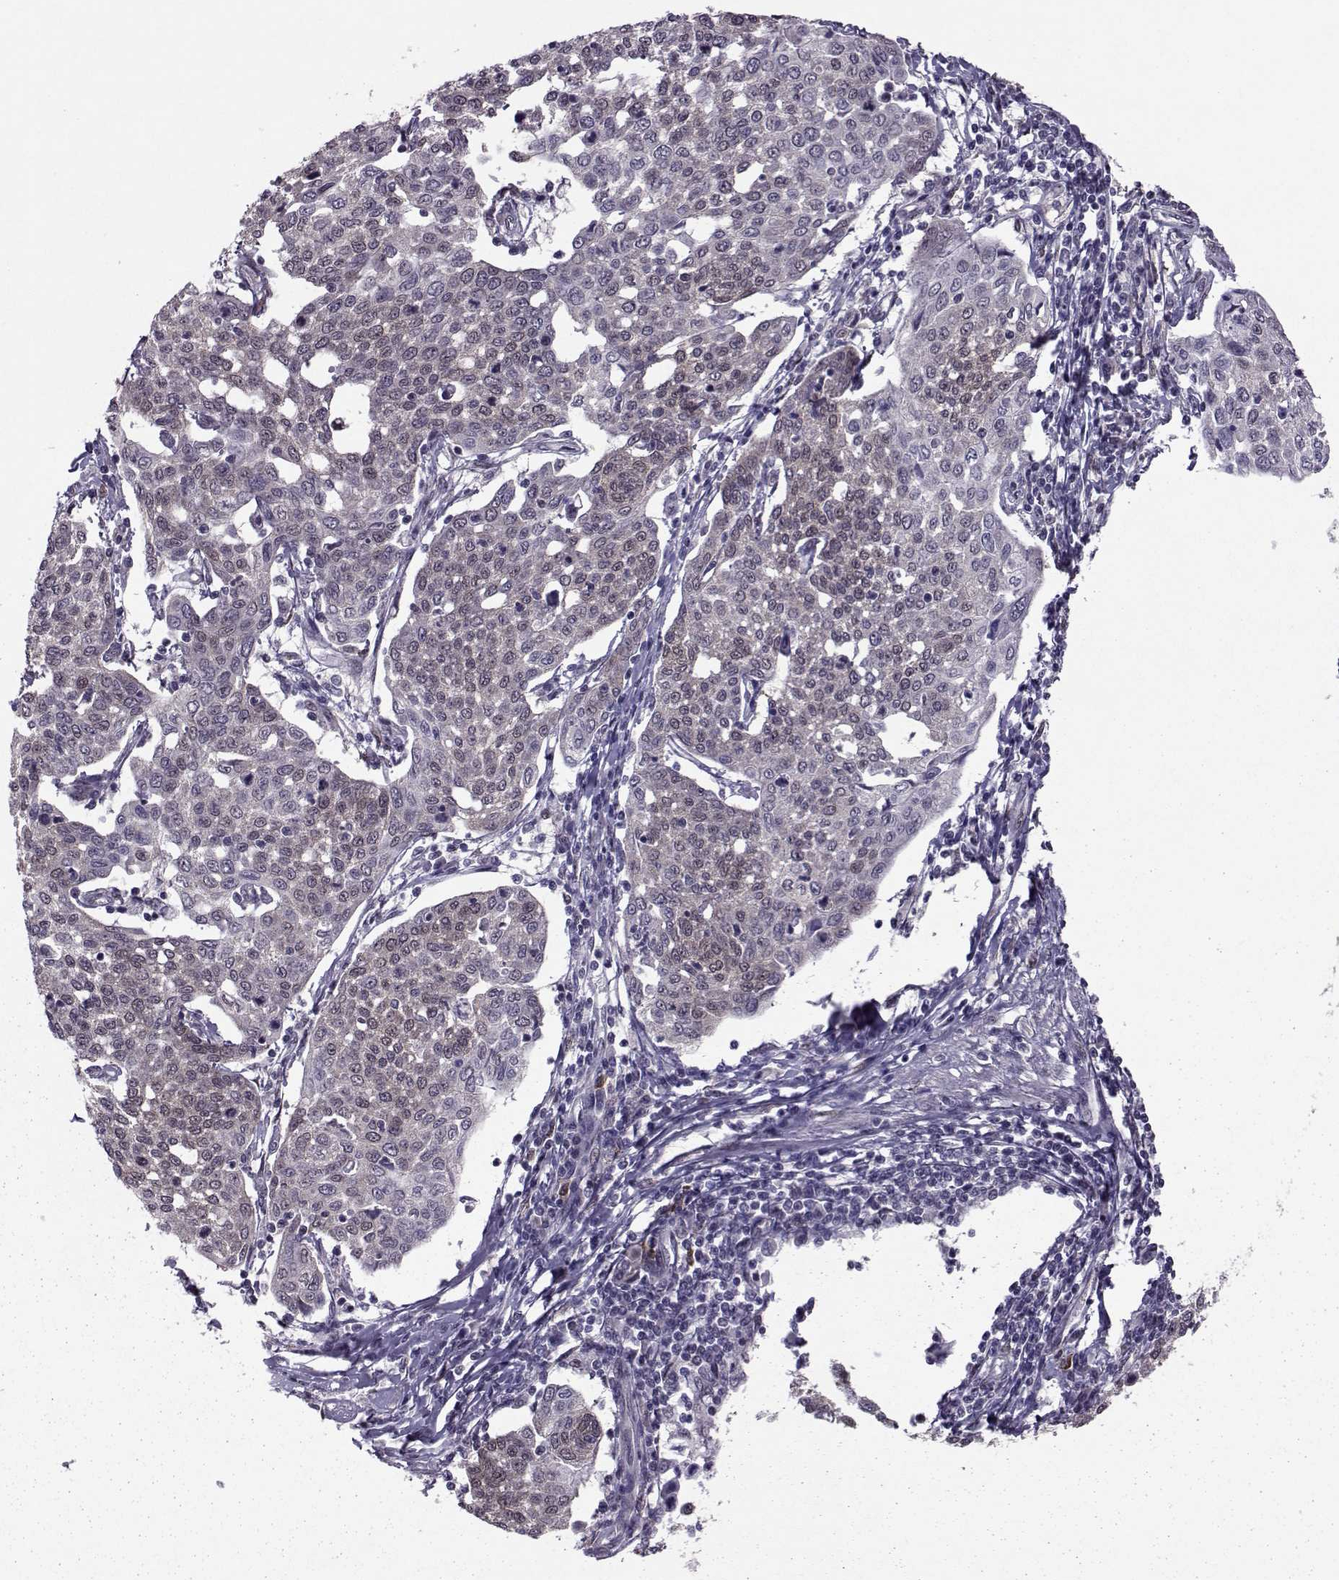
{"staining": {"intensity": "negative", "quantity": "none", "location": "none"}, "tissue": "cervical cancer", "cell_type": "Tumor cells", "image_type": "cancer", "snomed": [{"axis": "morphology", "description": "Squamous cell carcinoma, NOS"}, {"axis": "topography", "description": "Cervix"}], "caption": "Immunohistochemistry (IHC) of human cervical cancer displays no staining in tumor cells.", "gene": "CDK4", "patient": {"sex": "female", "age": 34}}